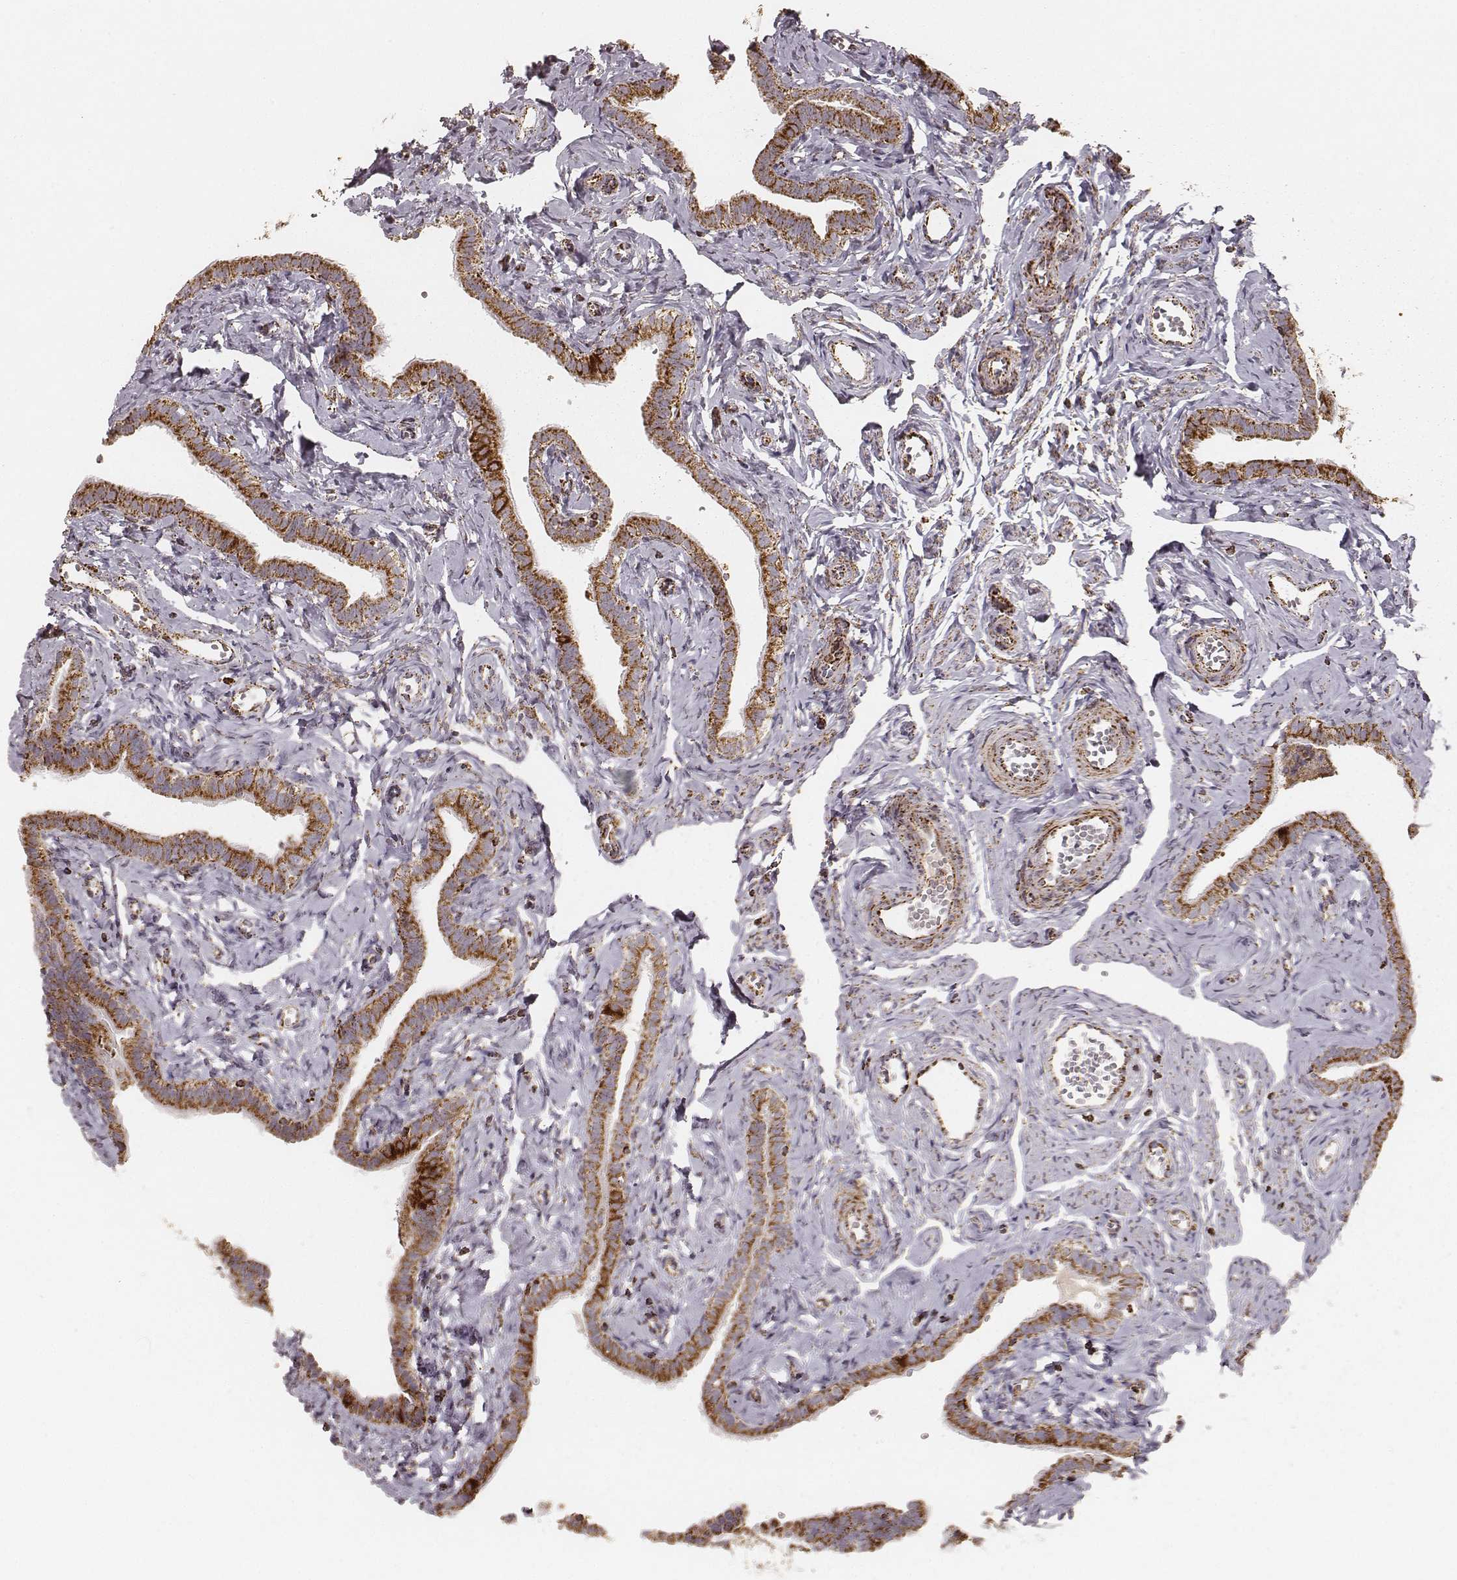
{"staining": {"intensity": "strong", "quantity": ">75%", "location": "cytoplasmic/membranous"}, "tissue": "fallopian tube", "cell_type": "Glandular cells", "image_type": "normal", "snomed": [{"axis": "morphology", "description": "Normal tissue, NOS"}, {"axis": "topography", "description": "Fallopian tube"}], "caption": "A high-resolution image shows IHC staining of benign fallopian tube, which demonstrates strong cytoplasmic/membranous expression in approximately >75% of glandular cells.", "gene": "CS", "patient": {"sex": "female", "age": 41}}